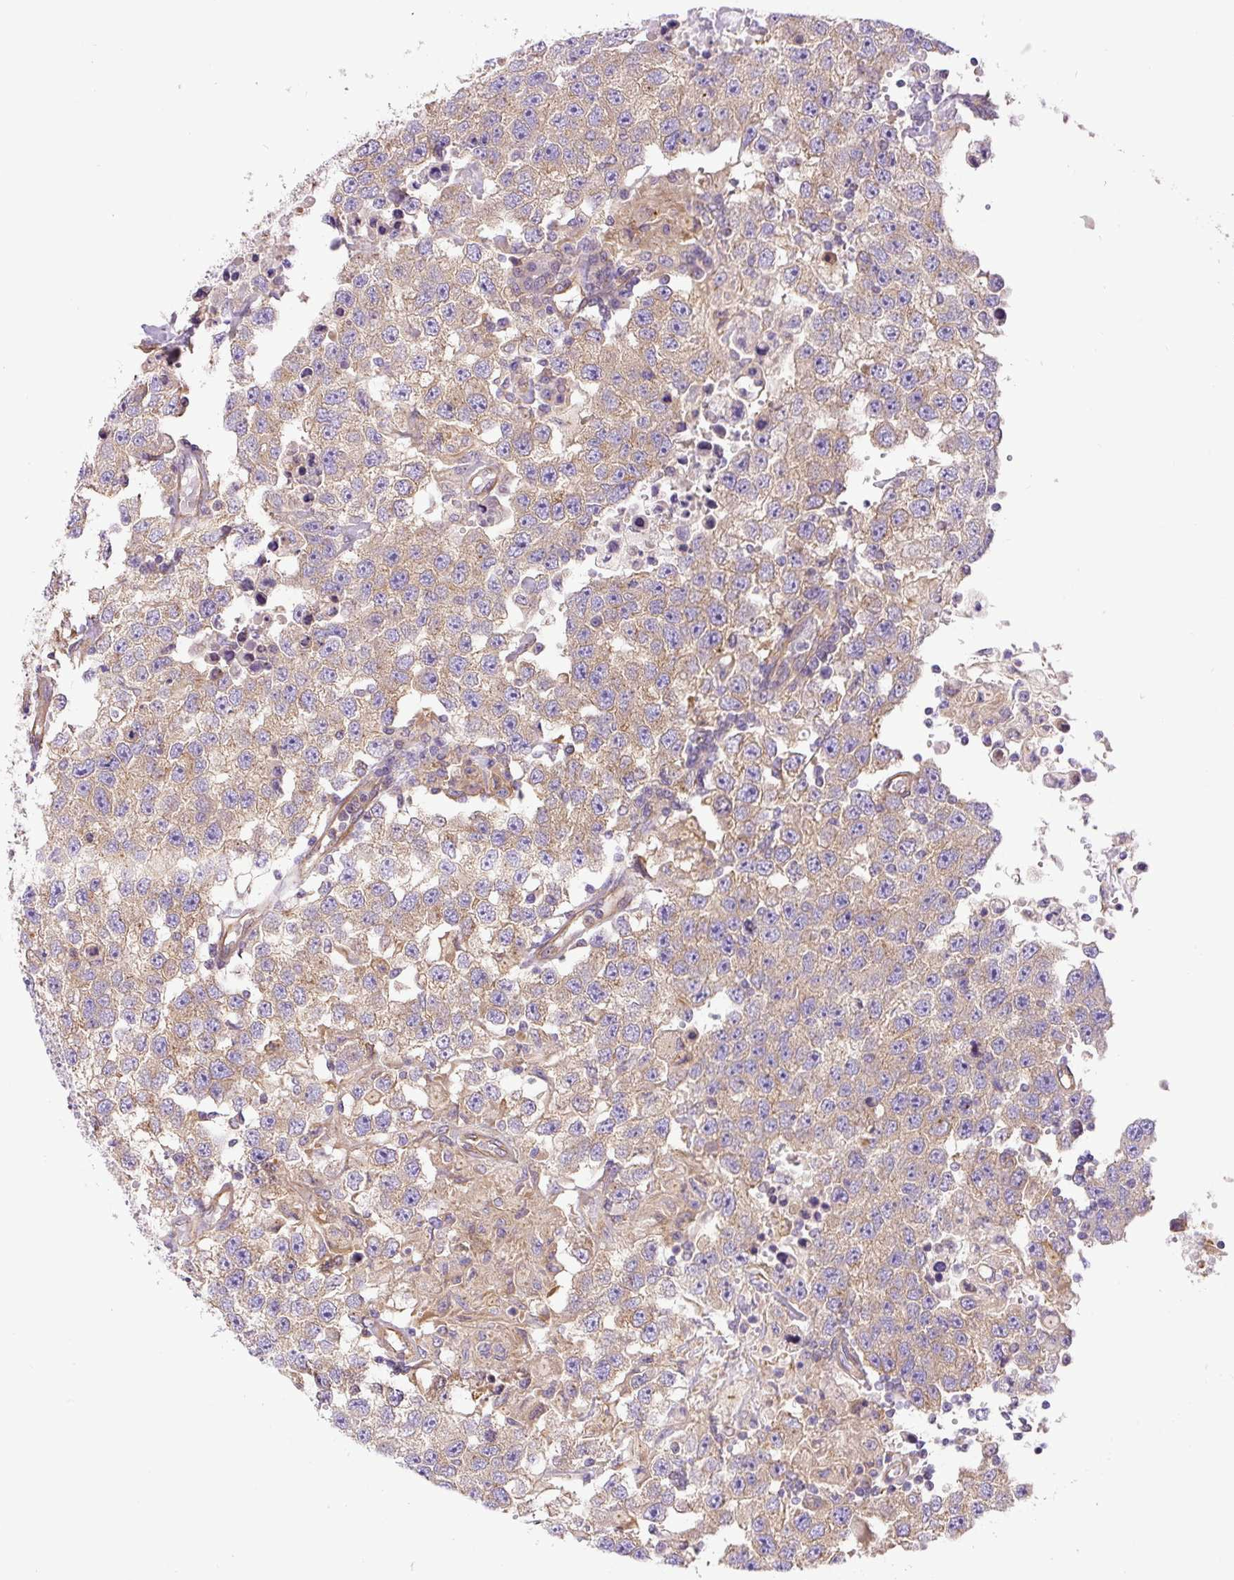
{"staining": {"intensity": "weak", "quantity": ">75%", "location": "cytoplasmic/membranous"}, "tissue": "testis cancer", "cell_type": "Tumor cells", "image_type": "cancer", "snomed": [{"axis": "morphology", "description": "Carcinoma, Embryonal, NOS"}, {"axis": "topography", "description": "Testis"}], "caption": "This micrograph exhibits immunohistochemistry (IHC) staining of human testis cancer, with low weak cytoplasmic/membranous staining in approximately >75% of tumor cells.", "gene": "DCTN1", "patient": {"sex": "male", "age": 83}}